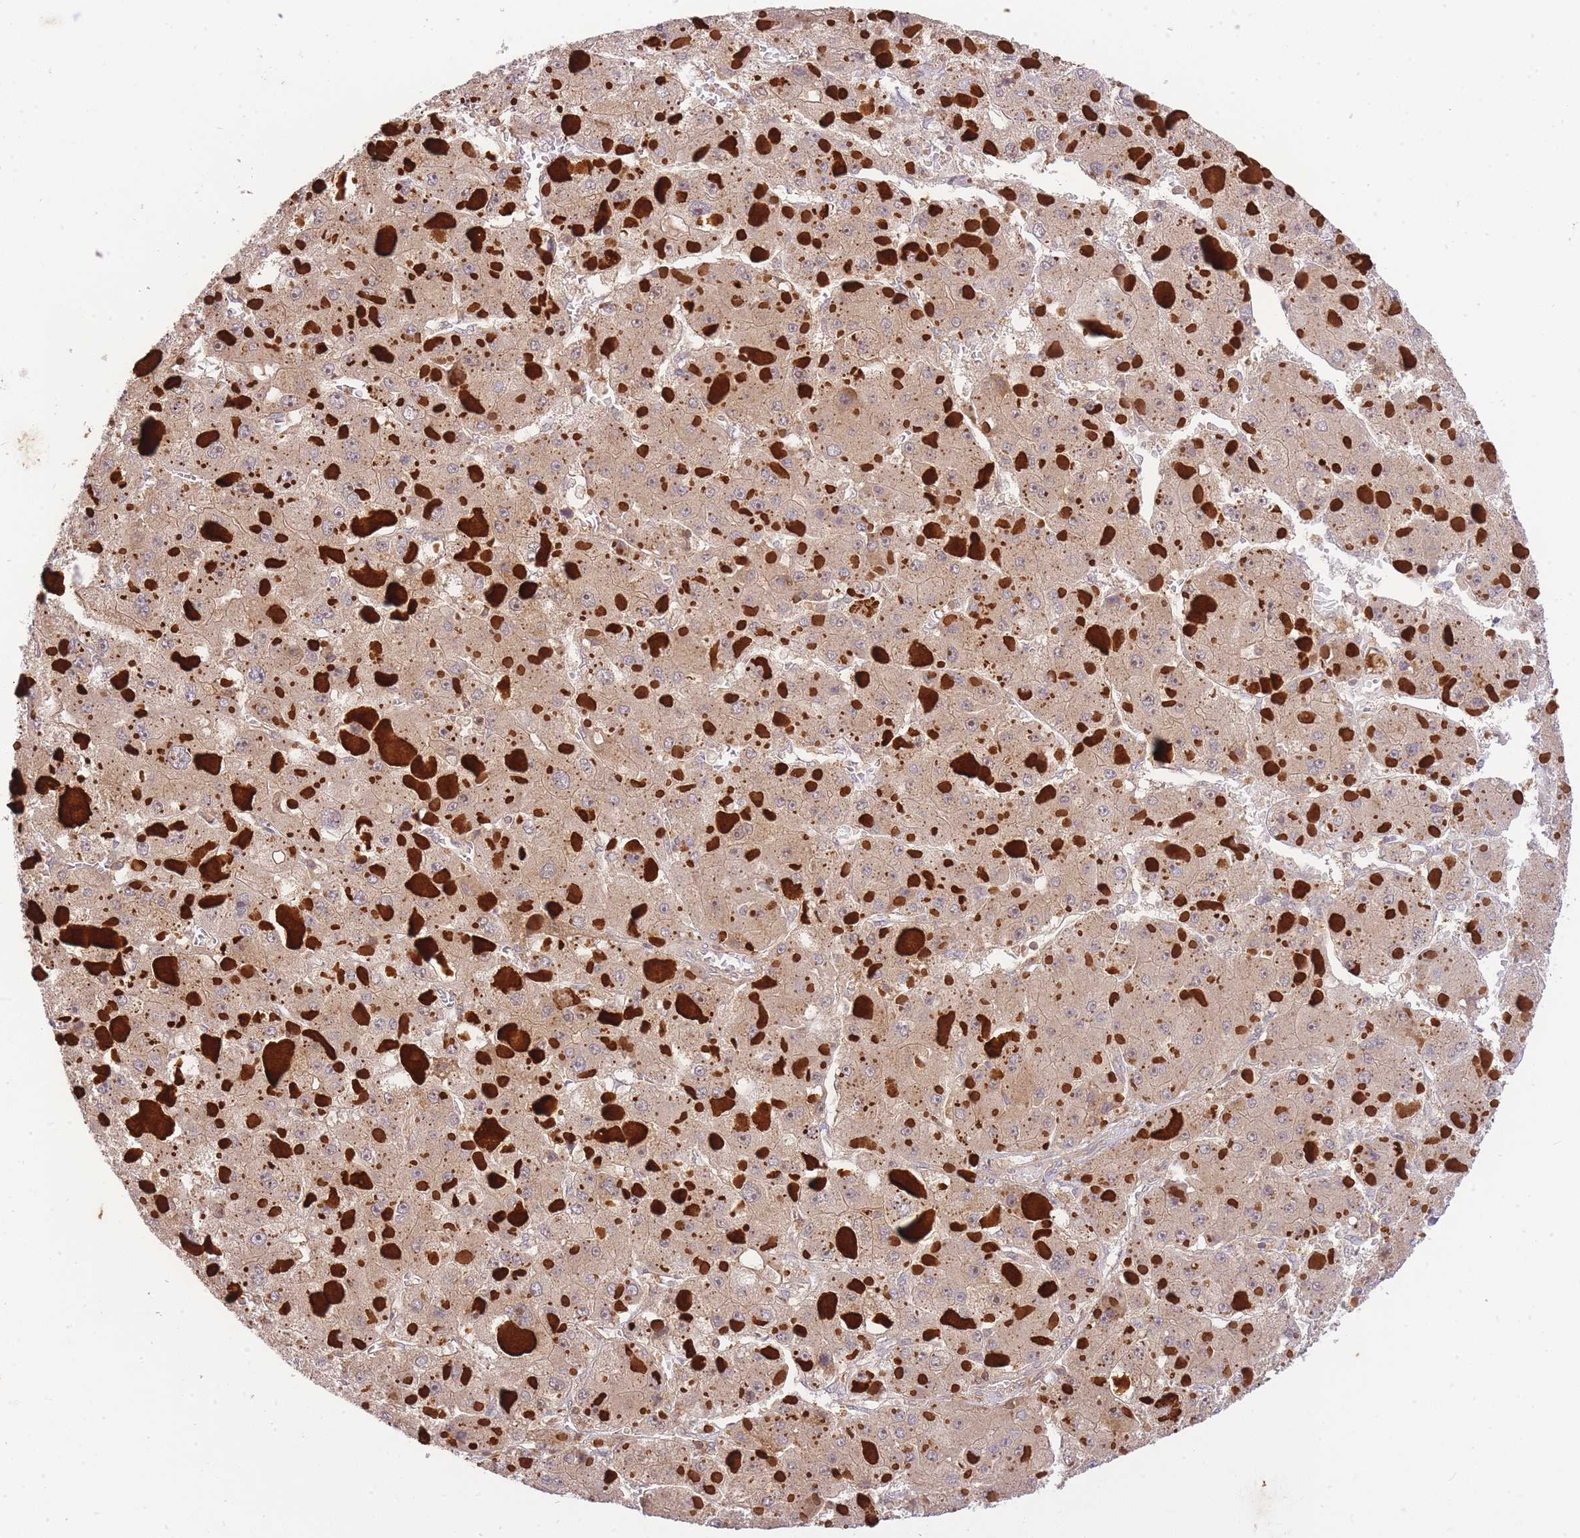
{"staining": {"intensity": "weak", "quantity": ">75%", "location": "cytoplasmic/membranous"}, "tissue": "liver cancer", "cell_type": "Tumor cells", "image_type": "cancer", "snomed": [{"axis": "morphology", "description": "Carcinoma, Hepatocellular, NOS"}, {"axis": "topography", "description": "Liver"}], "caption": "A brown stain shows weak cytoplasmic/membranous positivity of a protein in human liver hepatocellular carcinoma tumor cells. (Brightfield microscopy of DAB IHC at high magnification).", "gene": "ST8SIA4", "patient": {"sex": "female", "age": 73}}